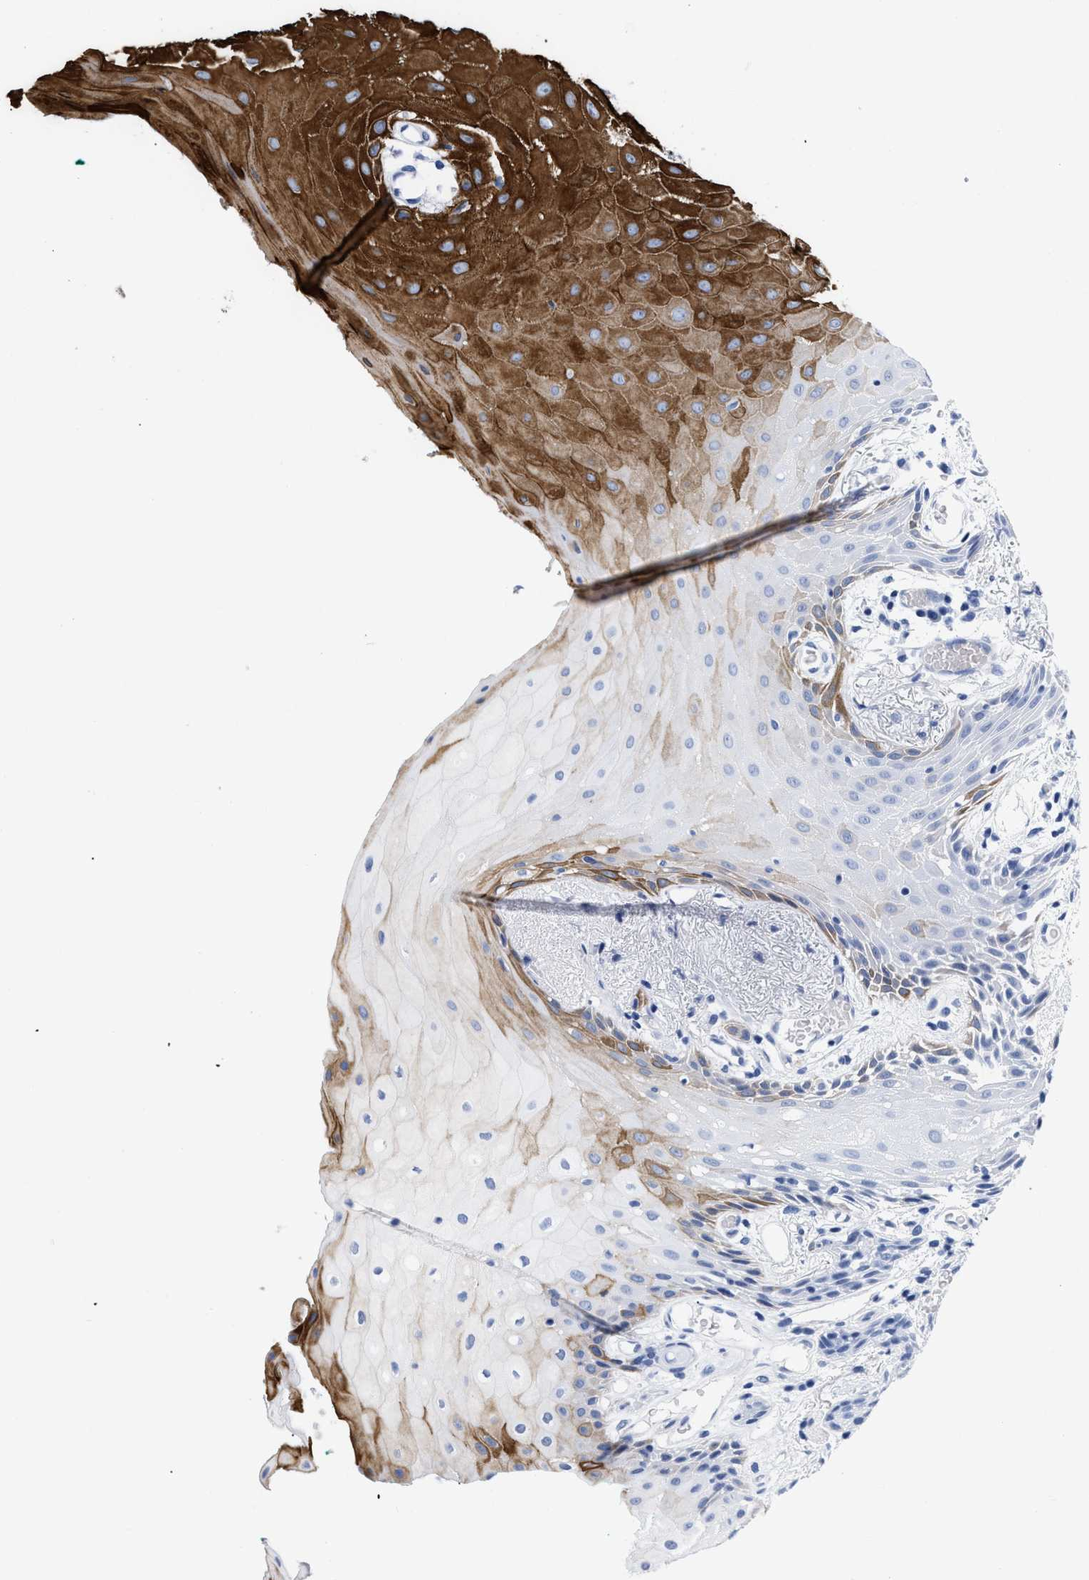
{"staining": {"intensity": "strong", "quantity": "<25%", "location": "cytoplasmic/membranous"}, "tissue": "oral mucosa", "cell_type": "Squamous epithelial cells", "image_type": "normal", "snomed": [{"axis": "morphology", "description": "Normal tissue, NOS"}, {"axis": "morphology", "description": "Squamous cell carcinoma, NOS"}, {"axis": "topography", "description": "Oral tissue"}, {"axis": "topography", "description": "Salivary gland"}, {"axis": "topography", "description": "Head-Neck"}], "caption": "IHC staining of unremarkable oral mucosa, which exhibits medium levels of strong cytoplasmic/membranous staining in about <25% of squamous epithelial cells indicating strong cytoplasmic/membranous protein staining. The staining was performed using DAB (brown) for protein detection and nuclei were counterstained in hematoxylin (blue).", "gene": "DUSP26", "patient": {"sex": "female", "age": 62}}